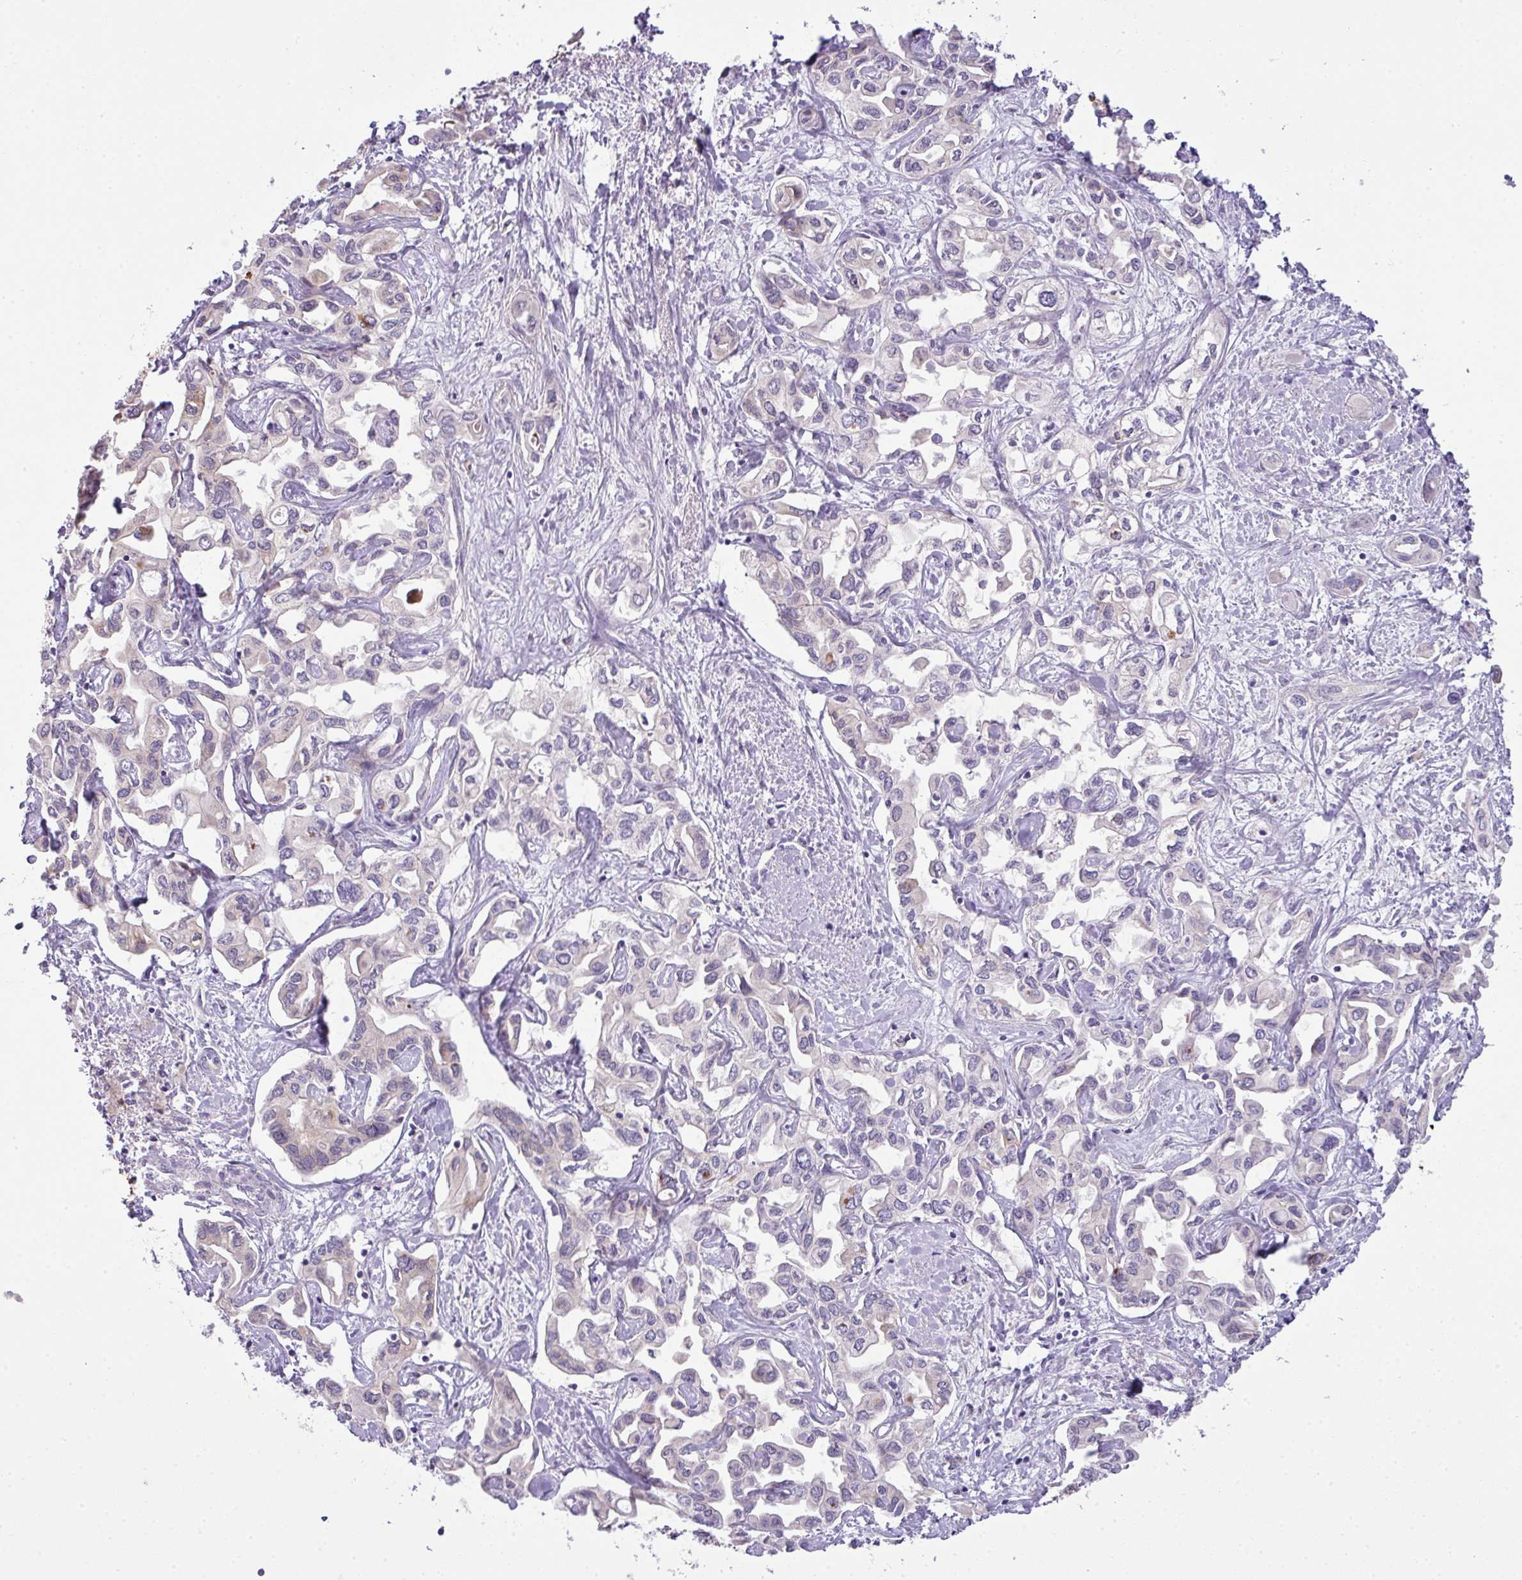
{"staining": {"intensity": "weak", "quantity": "25%-75%", "location": "cytoplasmic/membranous"}, "tissue": "liver cancer", "cell_type": "Tumor cells", "image_type": "cancer", "snomed": [{"axis": "morphology", "description": "Cholangiocarcinoma"}, {"axis": "topography", "description": "Liver"}], "caption": "Liver cholangiocarcinoma stained with a protein marker shows weak staining in tumor cells.", "gene": "PIK3R5", "patient": {"sex": "female", "age": 64}}